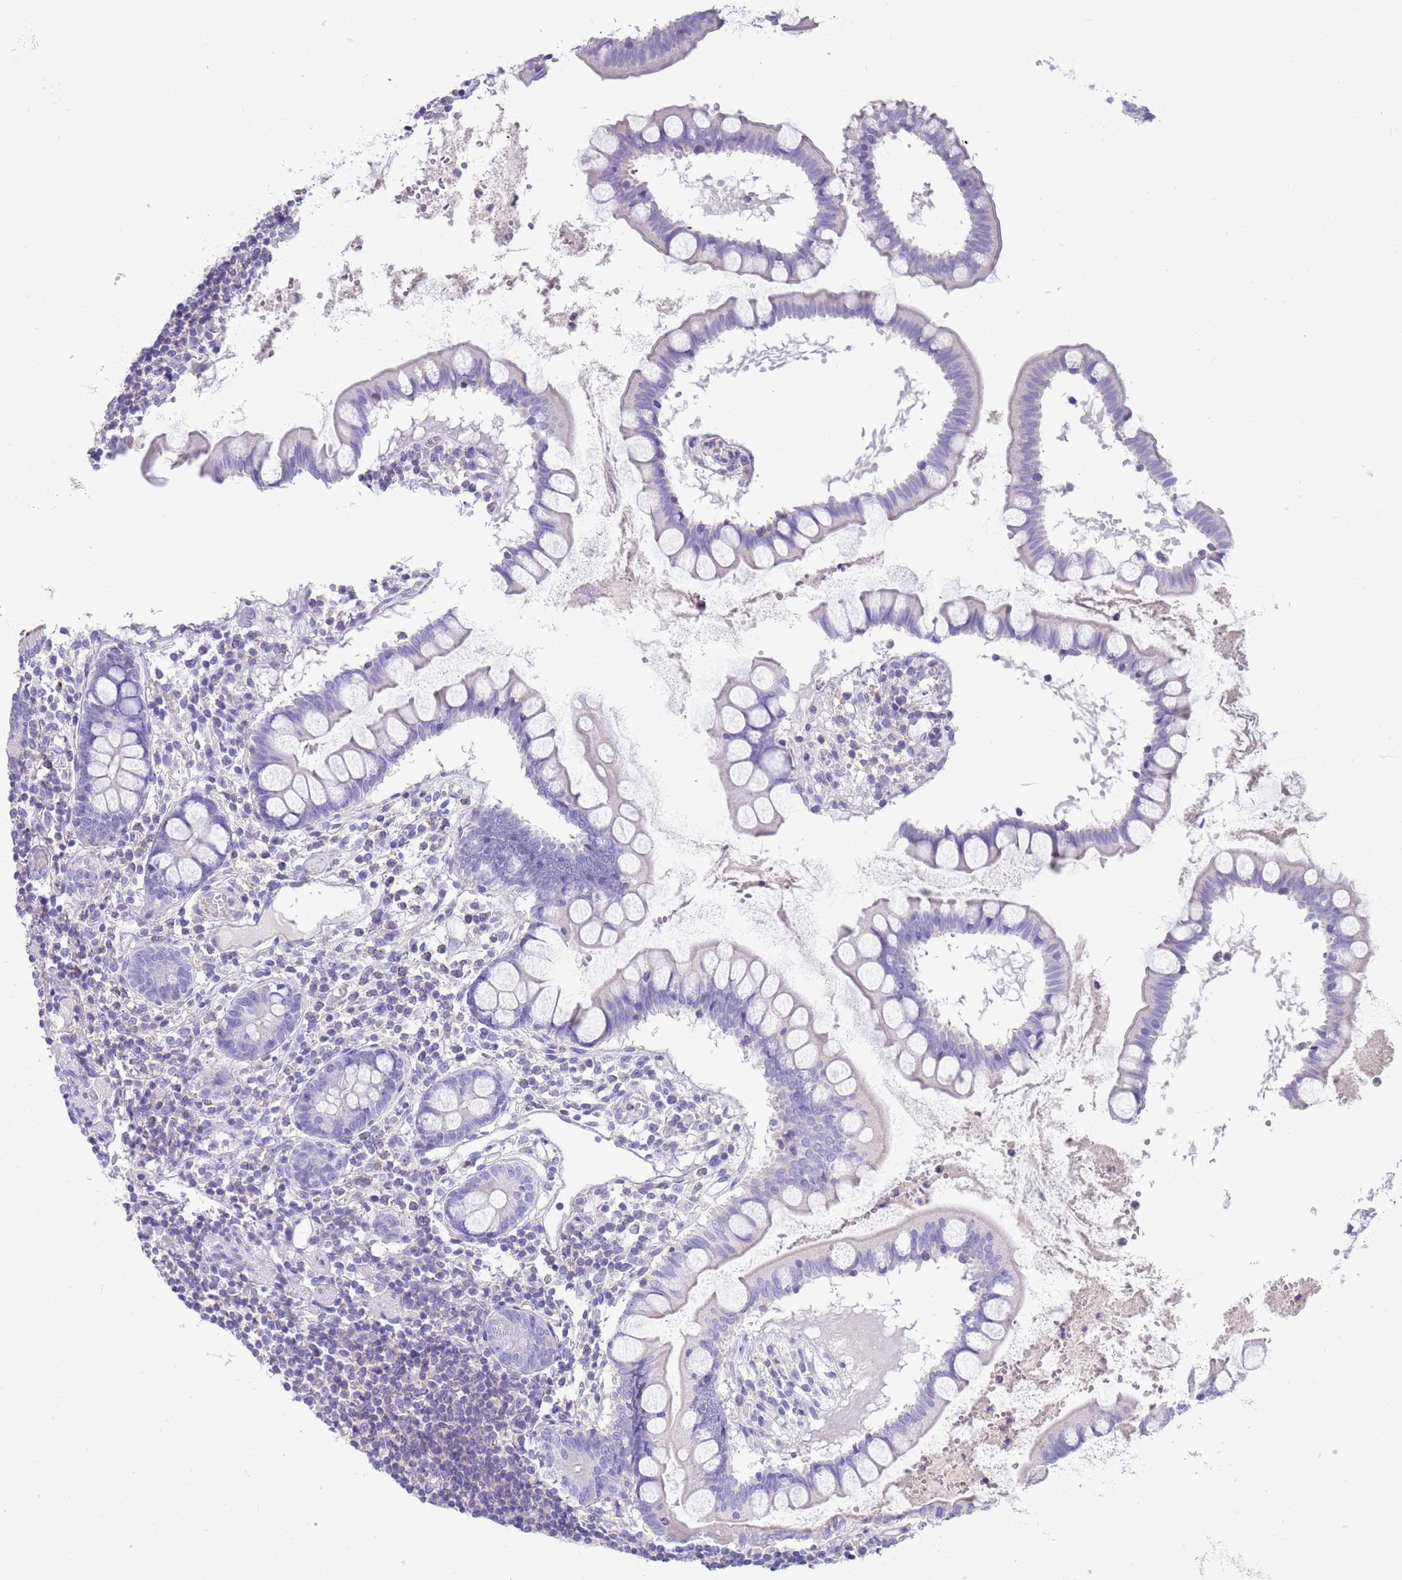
{"staining": {"intensity": "negative", "quantity": "none", "location": "none"}, "tissue": "colon", "cell_type": "Endothelial cells", "image_type": "normal", "snomed": [{"axis": "morphology", "description": "Normal tissue, NOS"}, {"axis": "morphology", "description": "Adenocarcinoma, NOS"}, {"axis": "topography", "description": "Colon"}], "caption": "Immunohistochemical staining of benign human colon exhibits no significant positivity in endothelial cells.", "gene": "CPXM2", "patient": {"sex": "female", "age": 55}}